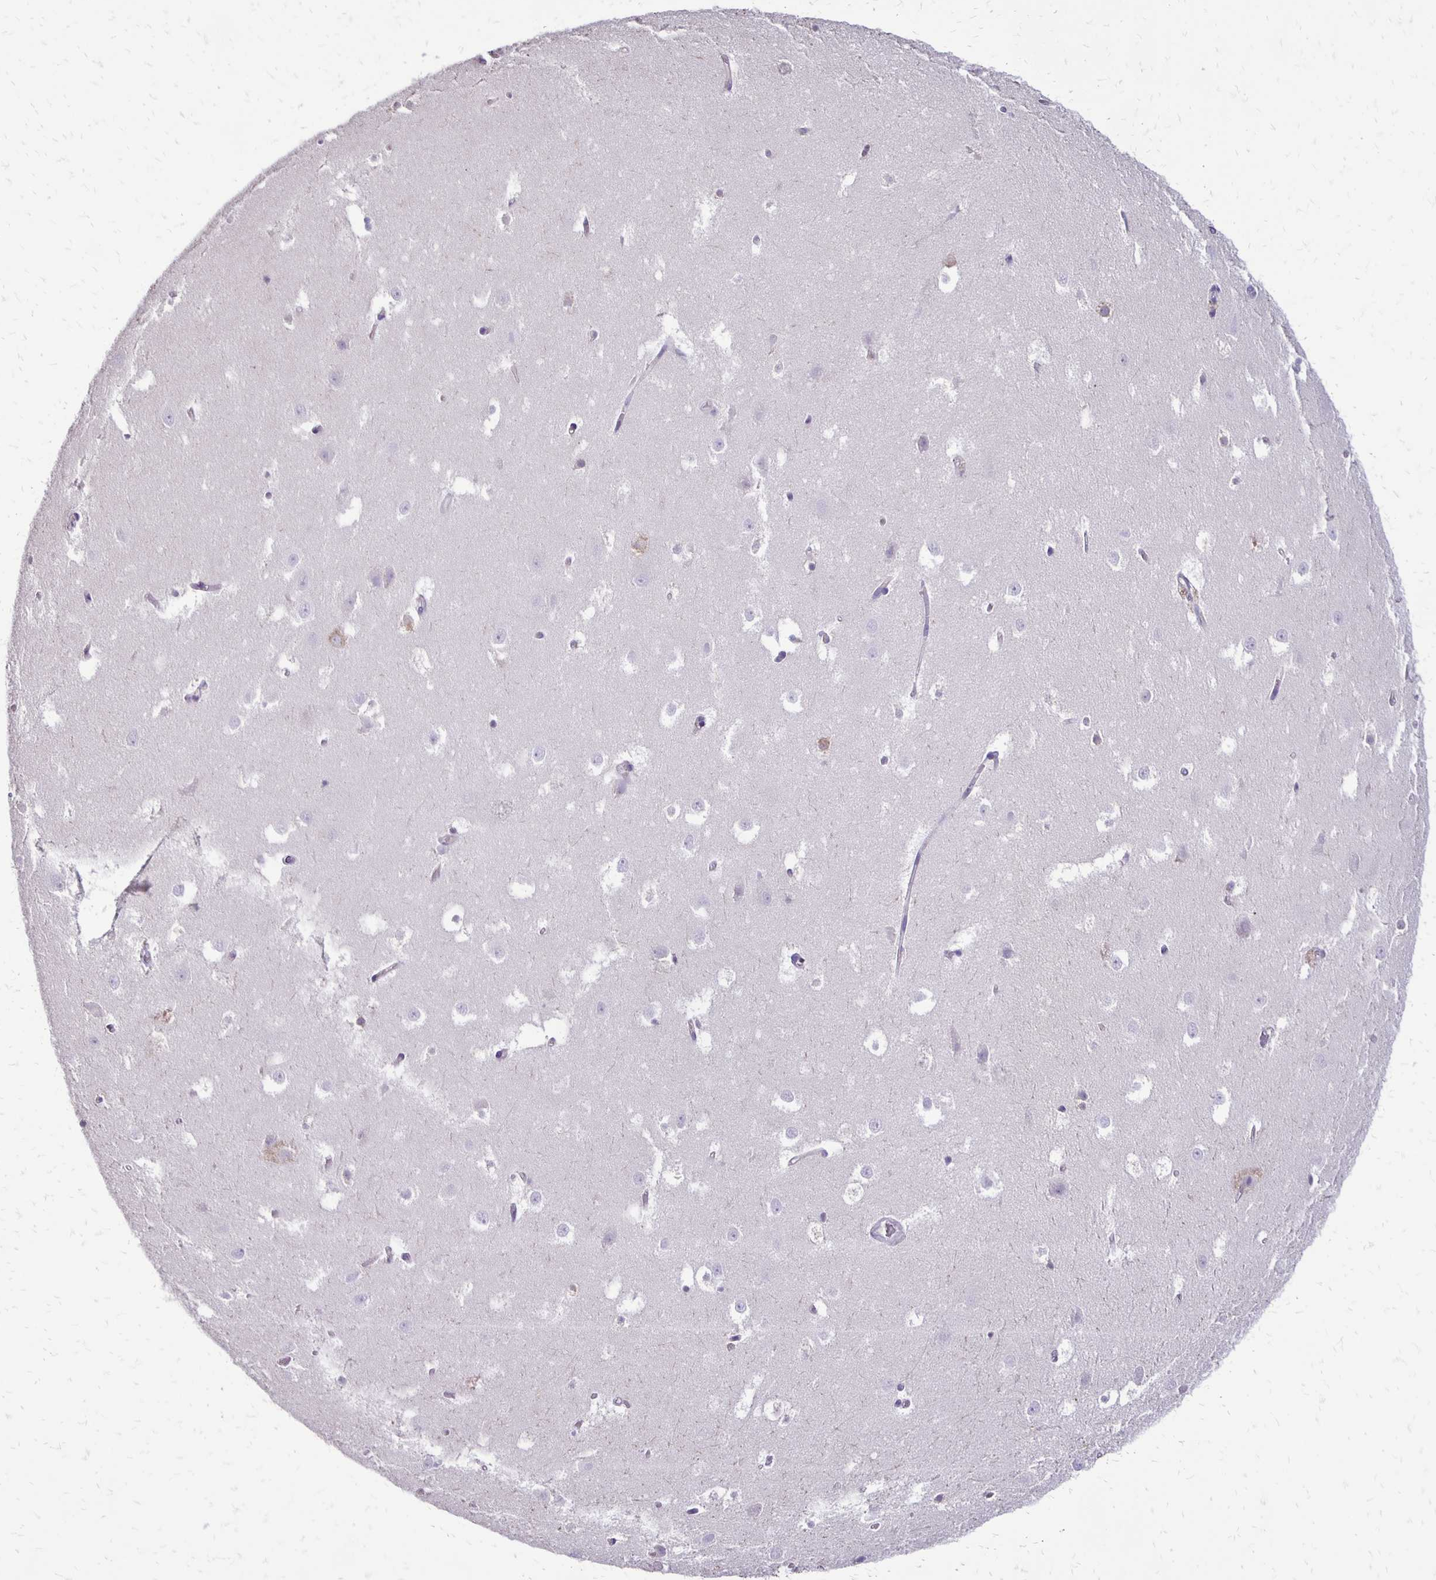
{"staining": {"intensity": "negative", "quantity": "none", "location": "none"}, "tissue": "hippocampus", "cell_type": "Glial cells", "image_type": "normal", "snomed": [{"axis": "morphology", "description": "Normal tissue, NOS"}, {"axis": "topography", "description": "Hippocampus"}], "caption": "Immunohistochemistry of benign hippocampus shows no positivity in glial cells. Brightfield microscopy of IHC stained with DAB (brown) and hematoxylin (blue), captured at high magnification.", "gene": "ANKRD45", "patient": {"sex": "female", "age": 52}}